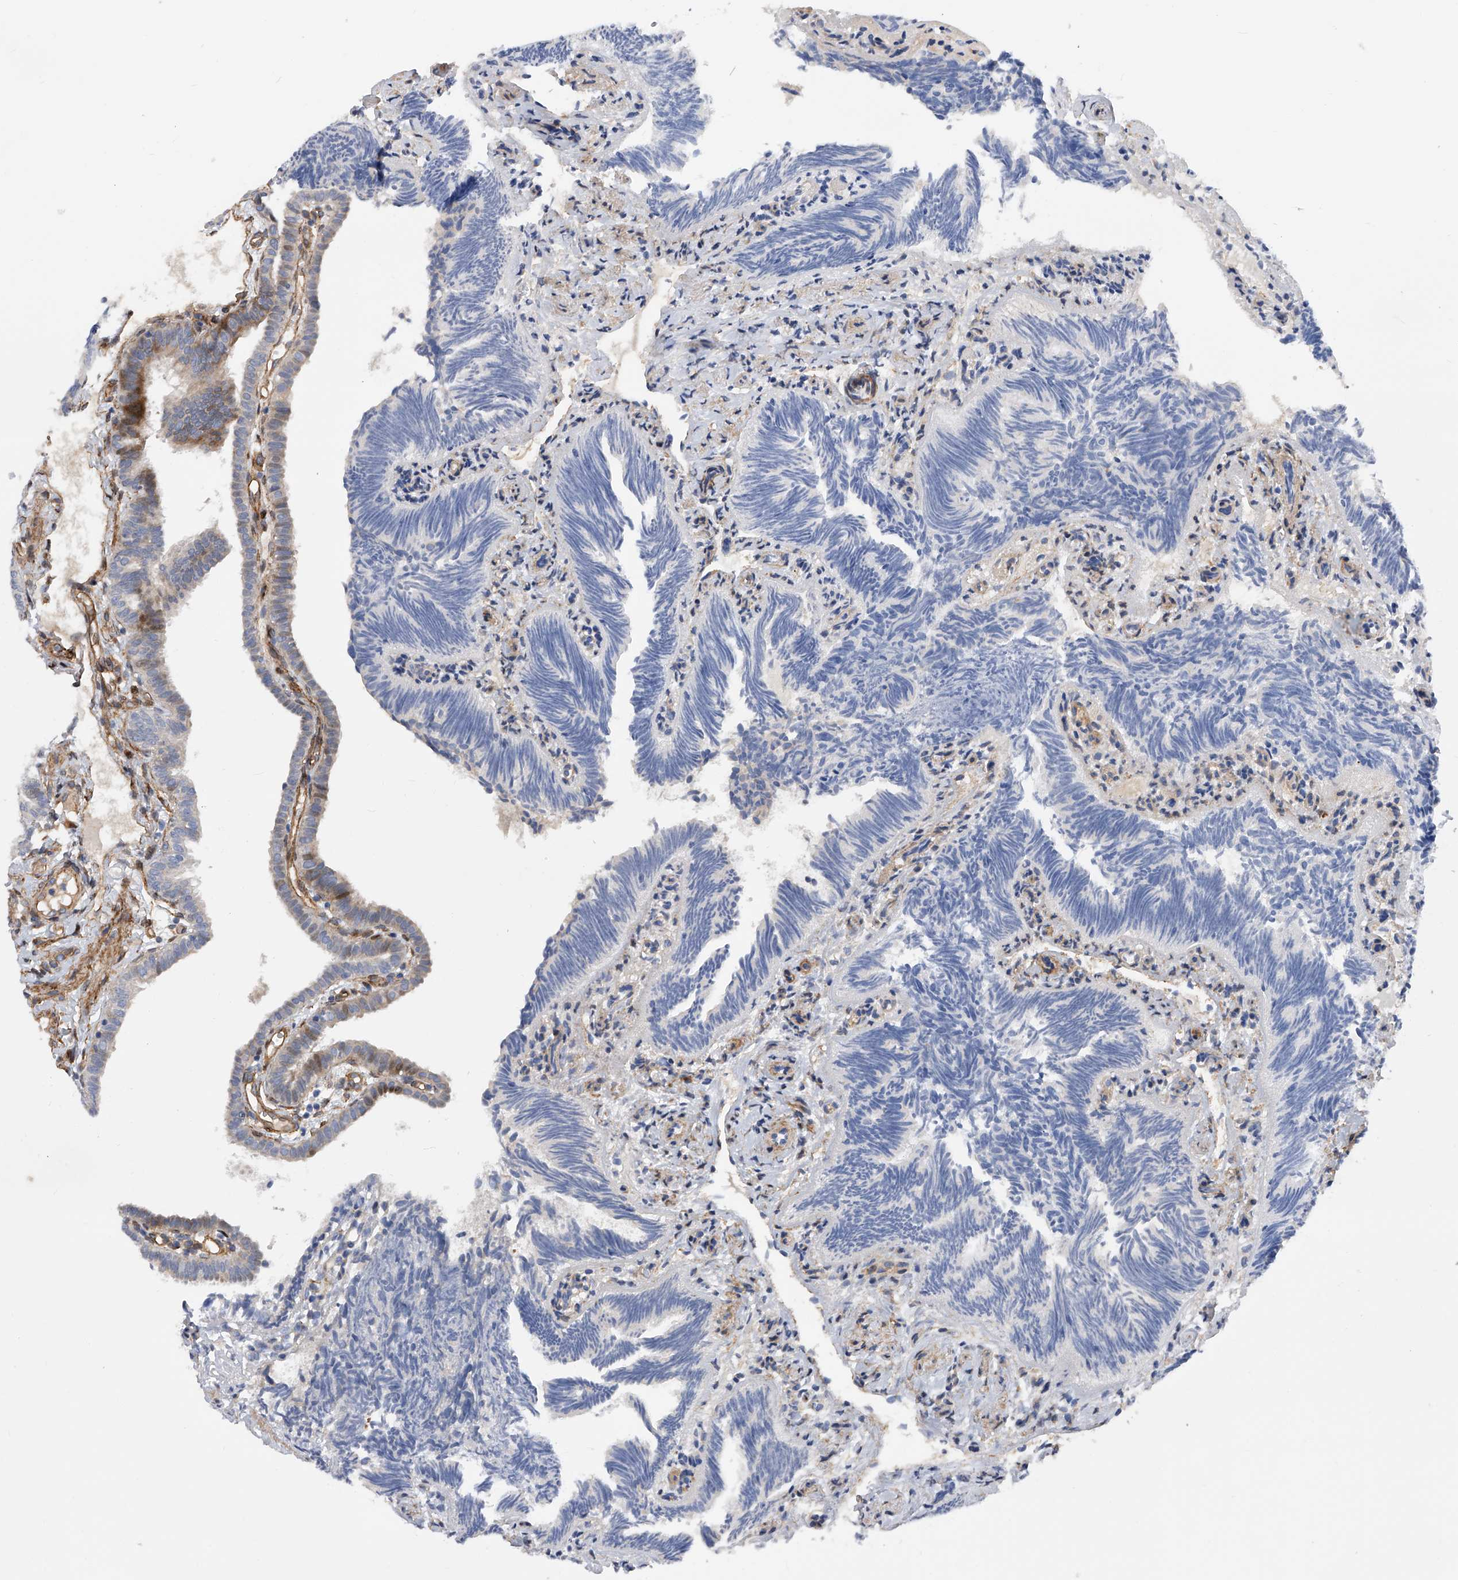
{"staining": {"intensity": "weak", "quantity": "<25%", "location": "cytoplasmic/membranous"}, "tissue": "fallopian tube", "cell_type": "Glandular cells", "image_type": "normal", "snomed": [{"axis": "morphology", "description": "Normal tissue, NOS"}, {"axis": "topography", "description": "Fallopian tube"}], "caption": "Immunohistochemical staining of normal fallopian tube displays no significant positivity in glandular cells.", "gene": "PDSS2", "patient": {"sex": "female", "age": 39}}